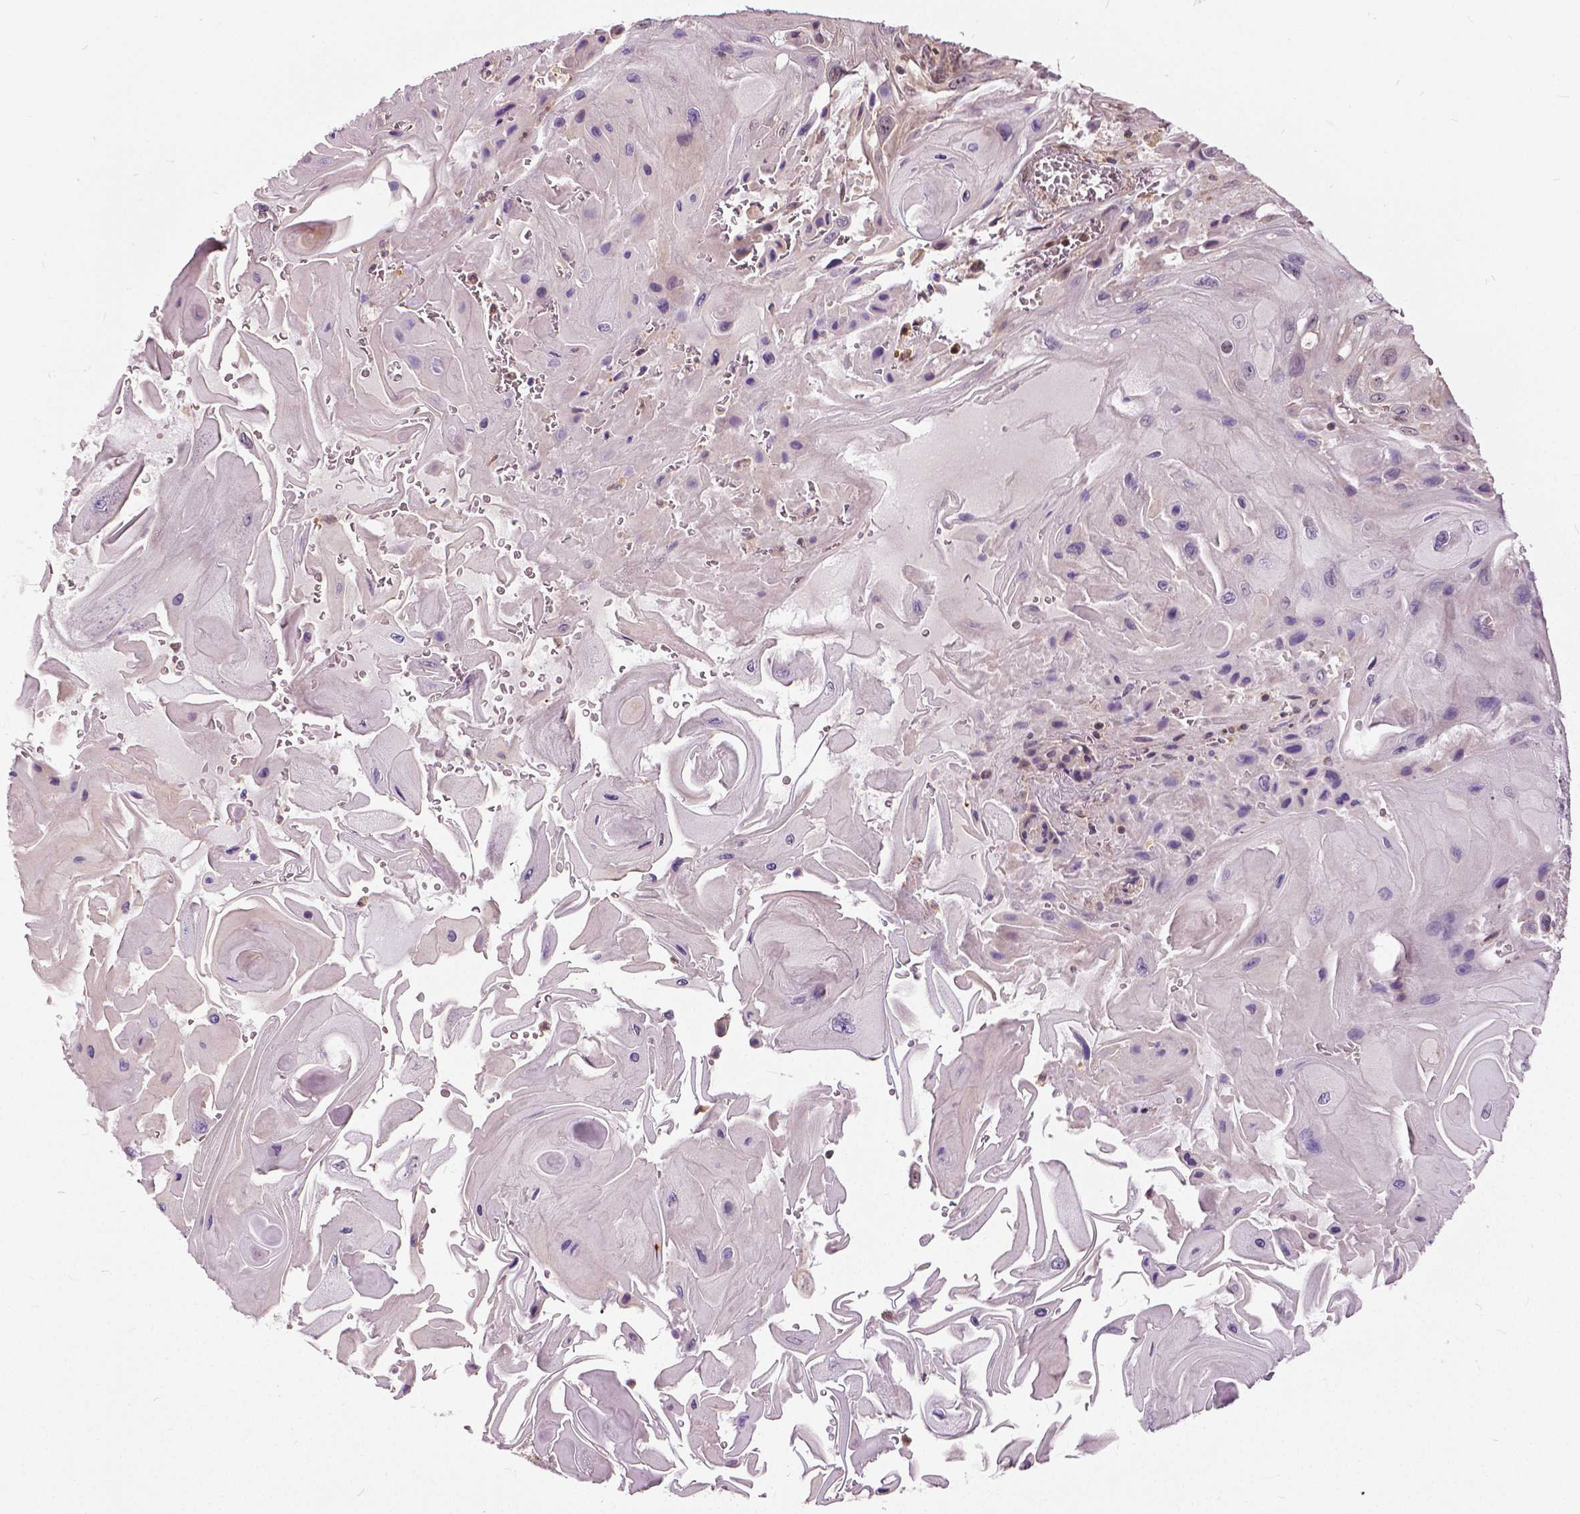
{"staining": {"intensity": "weak", "quantity": "25%-75%", "location": "nuclear"}, "tissue": "skin cancer", "cell_type": "Tumor cells", "image_type": "cancer", "snomed": [{"axis": "morphology", "description": "Squamous cell carcinoma, NOS"}, {"axis": "topography", "description": "Skin"}], "caption": "An immunohistochemistry (IHC) photomicrograph of tumor tissue is shown. Protein staining in brown shows weak nuclear positivity in skin cancer (squamous cell carcinoma) within tumor cells. (DAB = brown stain, brightfield microscopy at high magnification).", "gene": "ANXA13", "patient": {"sex": "female", "age": 94}}